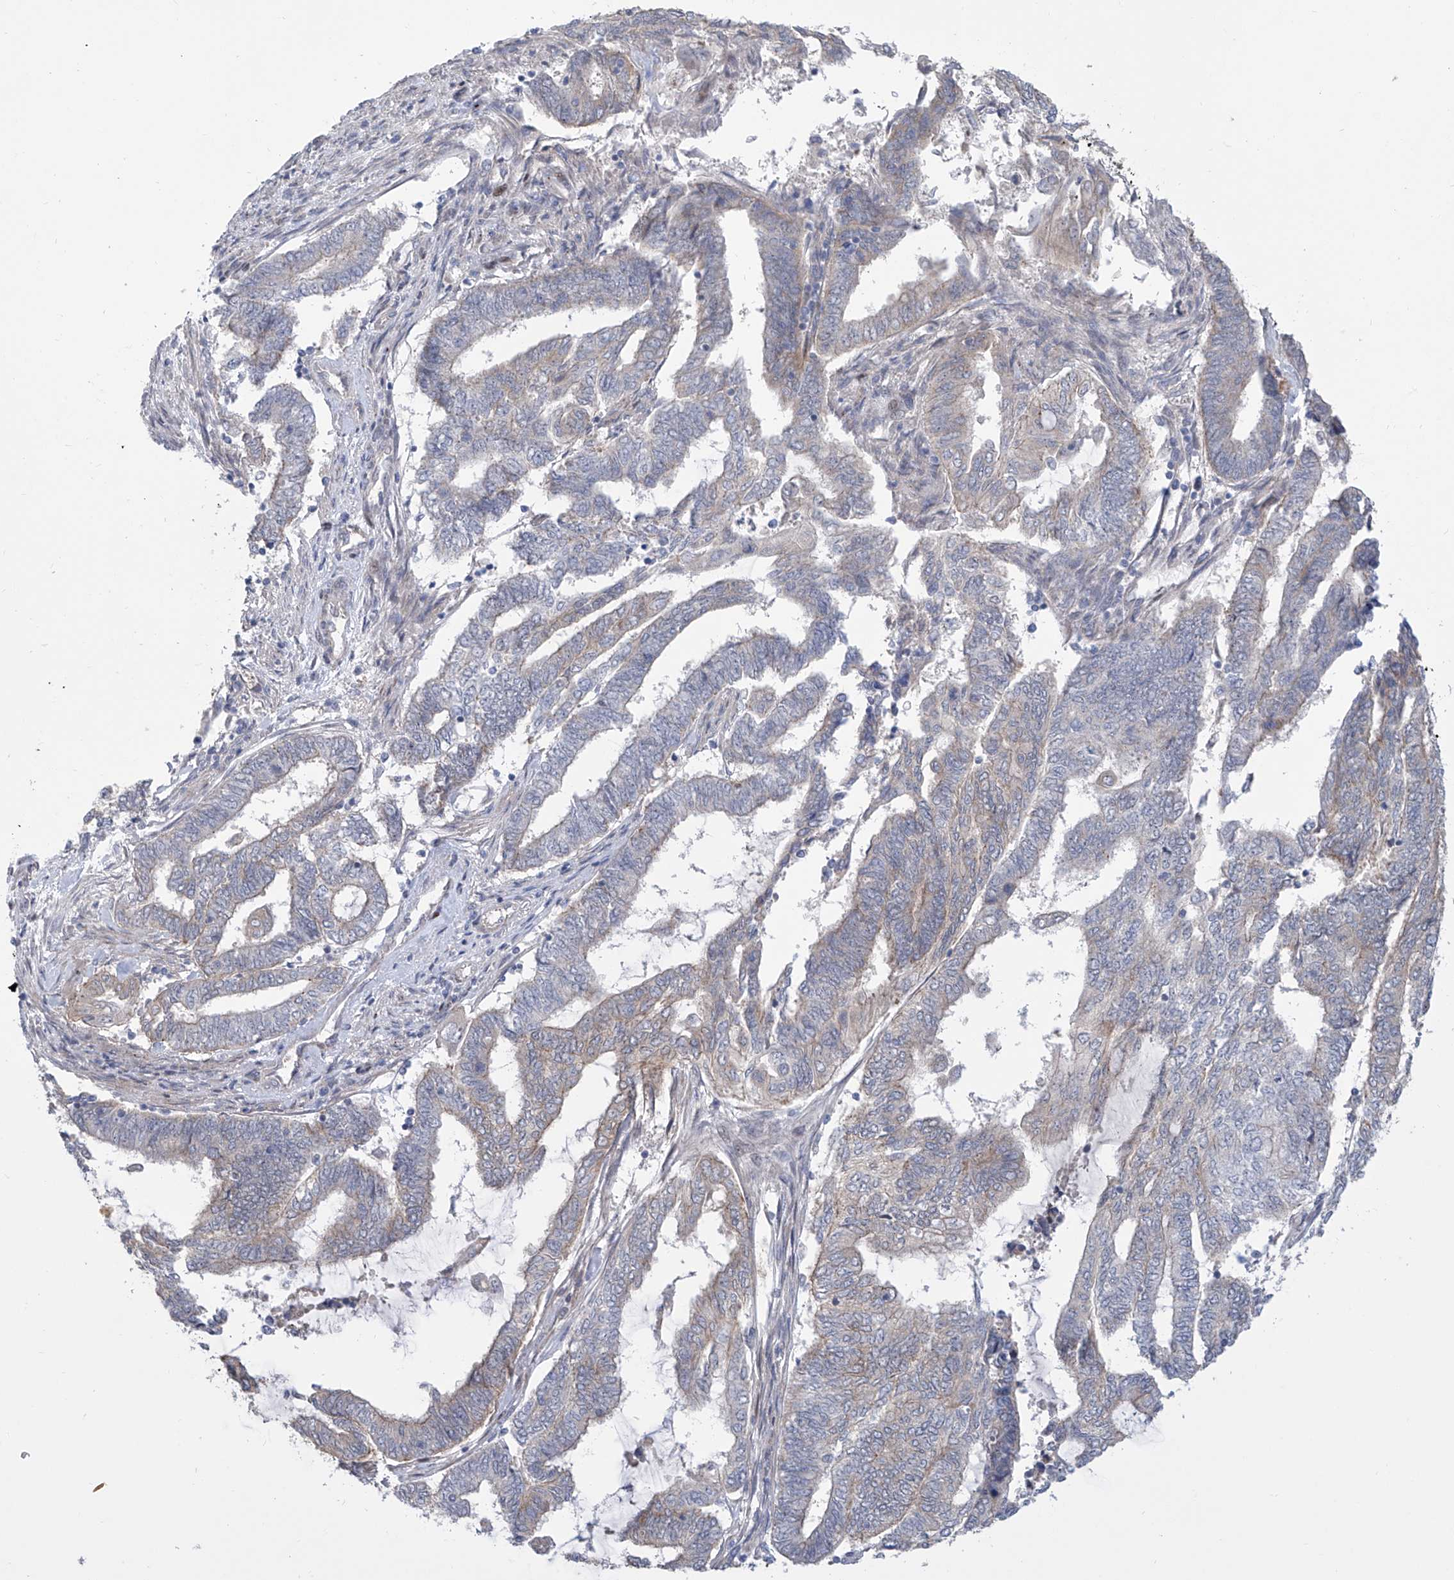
{"staining": {"intensity": "negative", "quantity": "none", "location": "none"}, "tissue": "endometrial cancer", "cell_type": "Tumor cells", "image_type": "cancer", "snomed": [{"axis": "morphology", "description": "Adenocarcinoma, NOS"}, {"axis": "topography", "description": "Uterus"}, {"axis": "topography", "description": "Endometrium"}], "caption": "IHC histopathology image of neoplastic tissue: endometrial cancer stained with DAB demonstrates no significant protein expression in tumor cells. (Immunohistochemistry, brightfield microscopy, high magnification).", "gene": "LRRC1", "patient": {"sex": "female", "age": 70}}